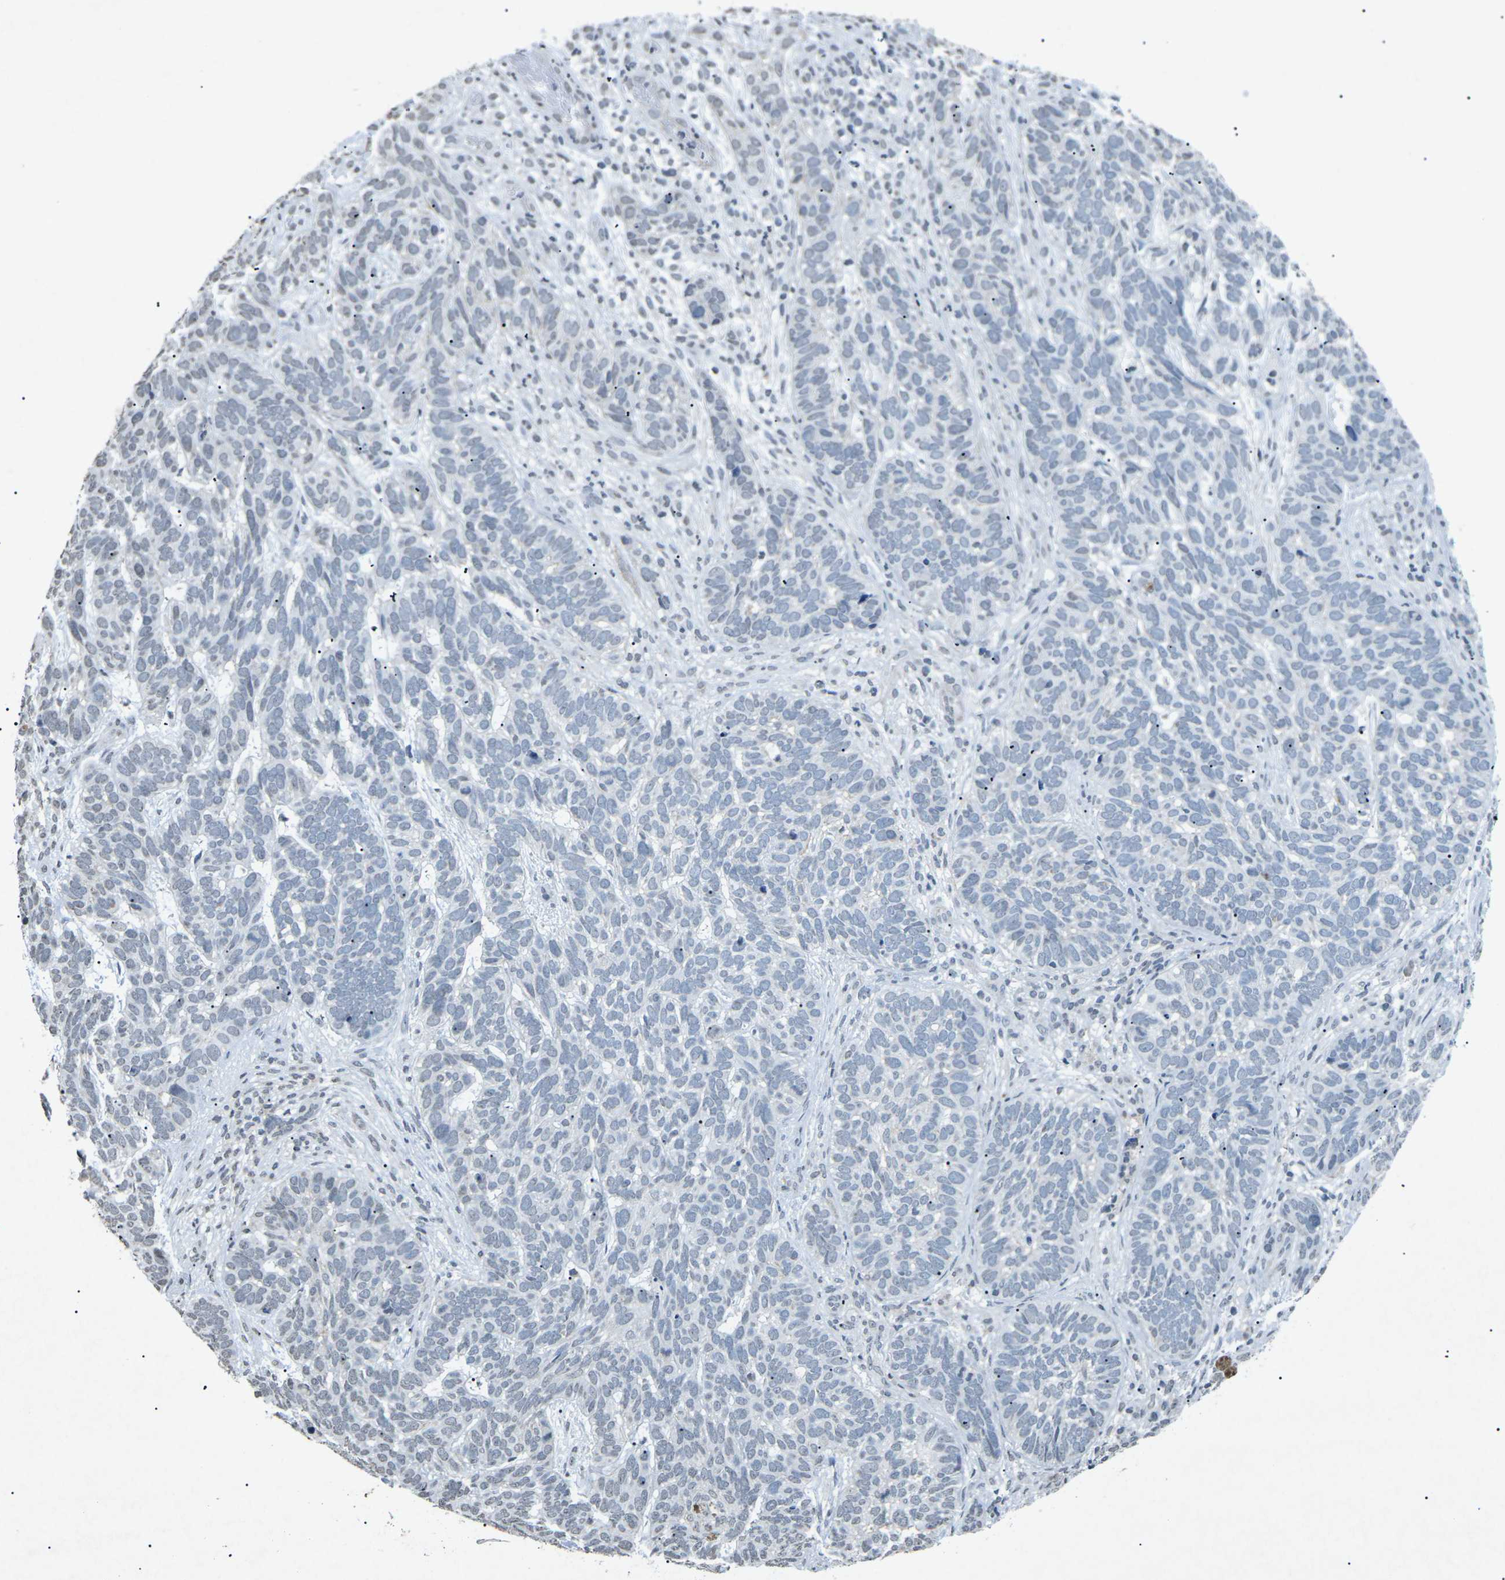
{"staining": {"intensity": "negative", "quantity": "none", "location": "none"}, "tissue": "skin cancer", "cell_type": "Tumor cells", "image_type": "cancer", "snomed": [{"axis": "morphology", "description": "Basal cell carcinoma"}, {"axis": "topography", "description": "Skin"}], "caption": "Immunohistochemical staining of human basal cell carcinoma (skin) demonstrates no significant positivity in tumor cells.", "gene": "TFR2", "patient": {"sex": "male", "age": 87}}